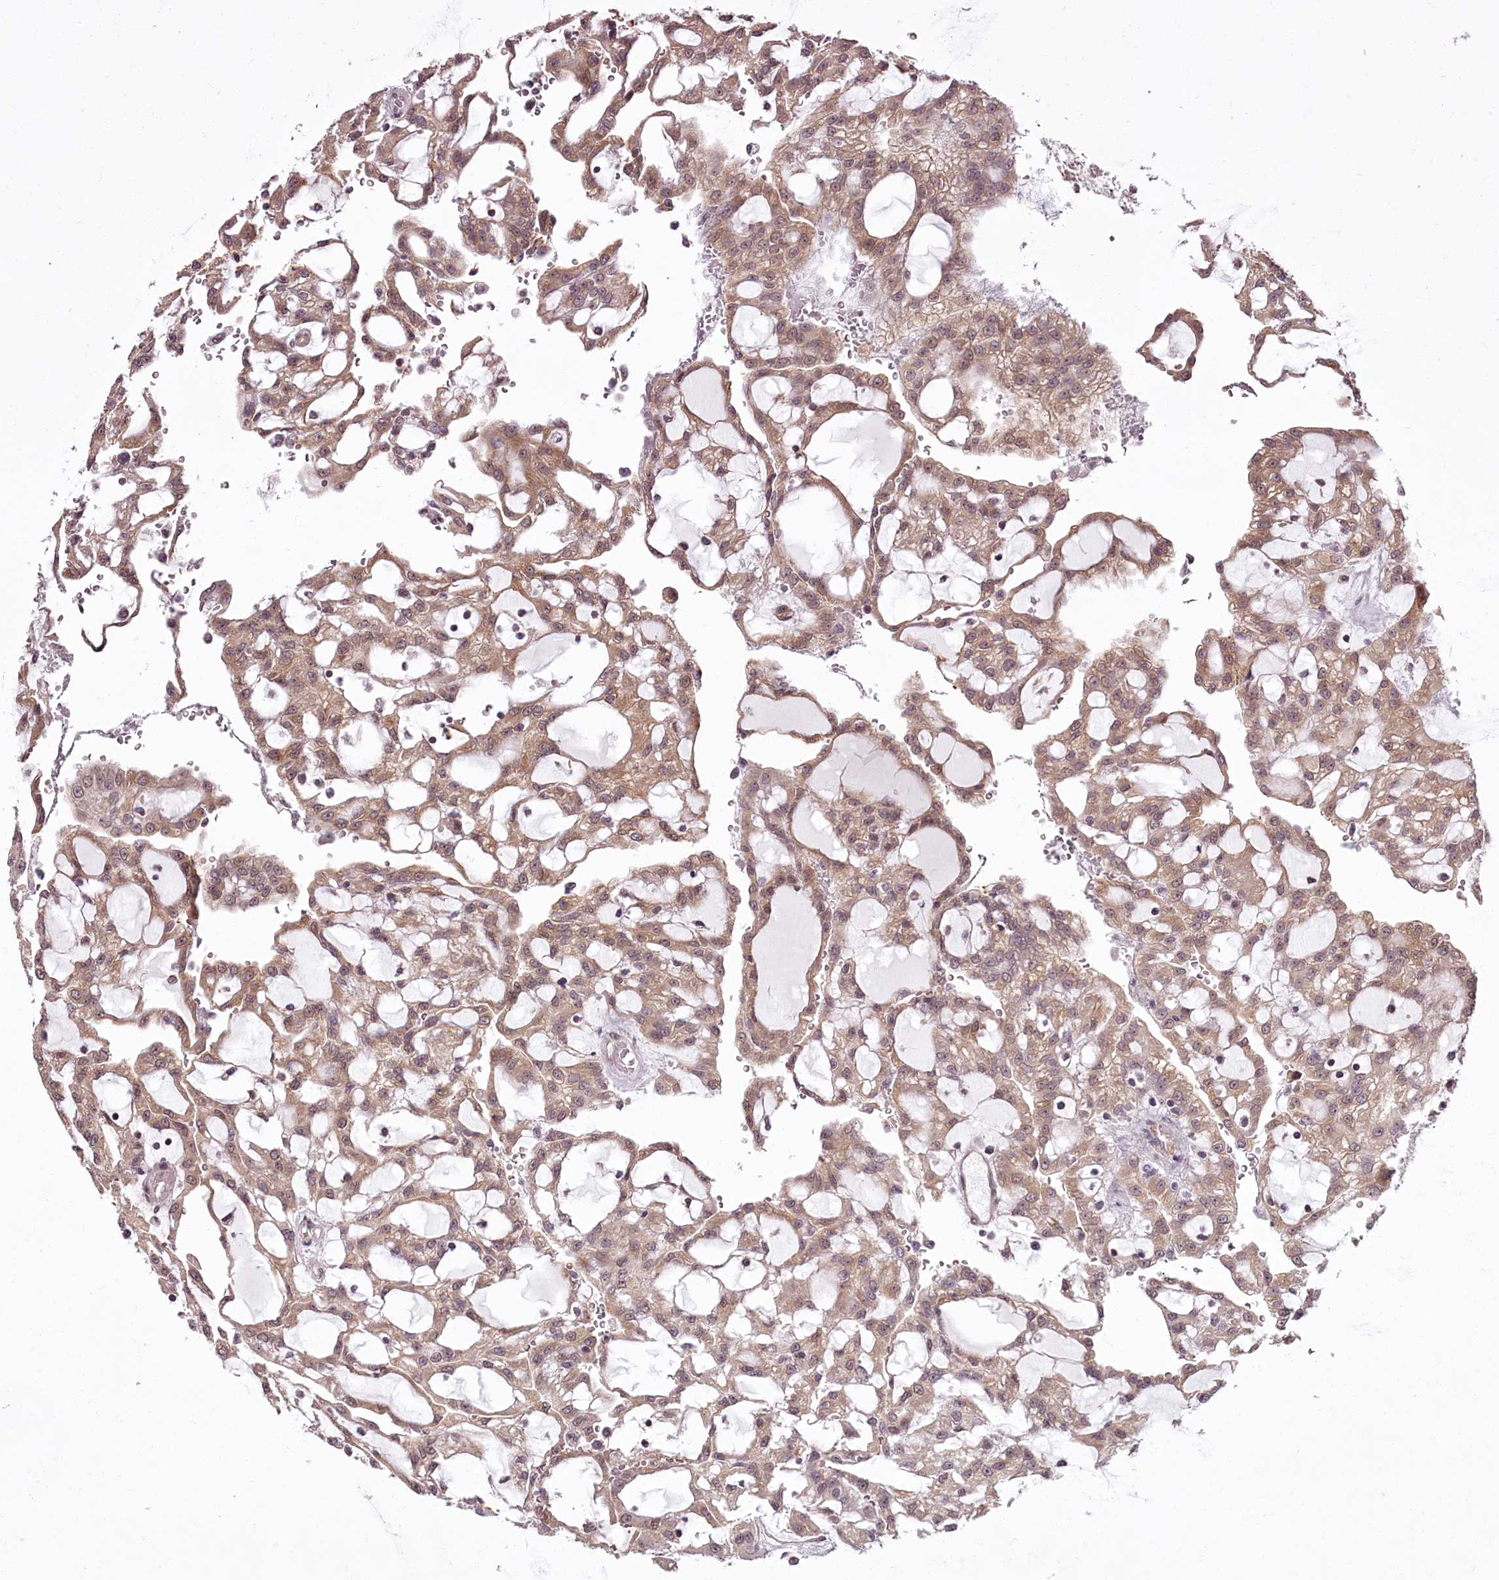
{"staining": {"intensity": "weak", "quantity": ">75%", "location": "cytoplasmic/membranous"}, "tissue": "renal cancer", "cell_type": "Tumor cells", "image_type": "cancer", "snomed": [{"axis": "morphology", "description": "Adenocarcinoma, NOS"}, {"axis": "topography", "description": "Kidney"}], "caption": "Protein analysis of renal cancer (adenocarcinoma) tissue shows weak cytoplasmic/membranous expression in about >75% of tumor cells.", "gene": "CCDC92", "patient": {"sex": "male", "age": 63}}